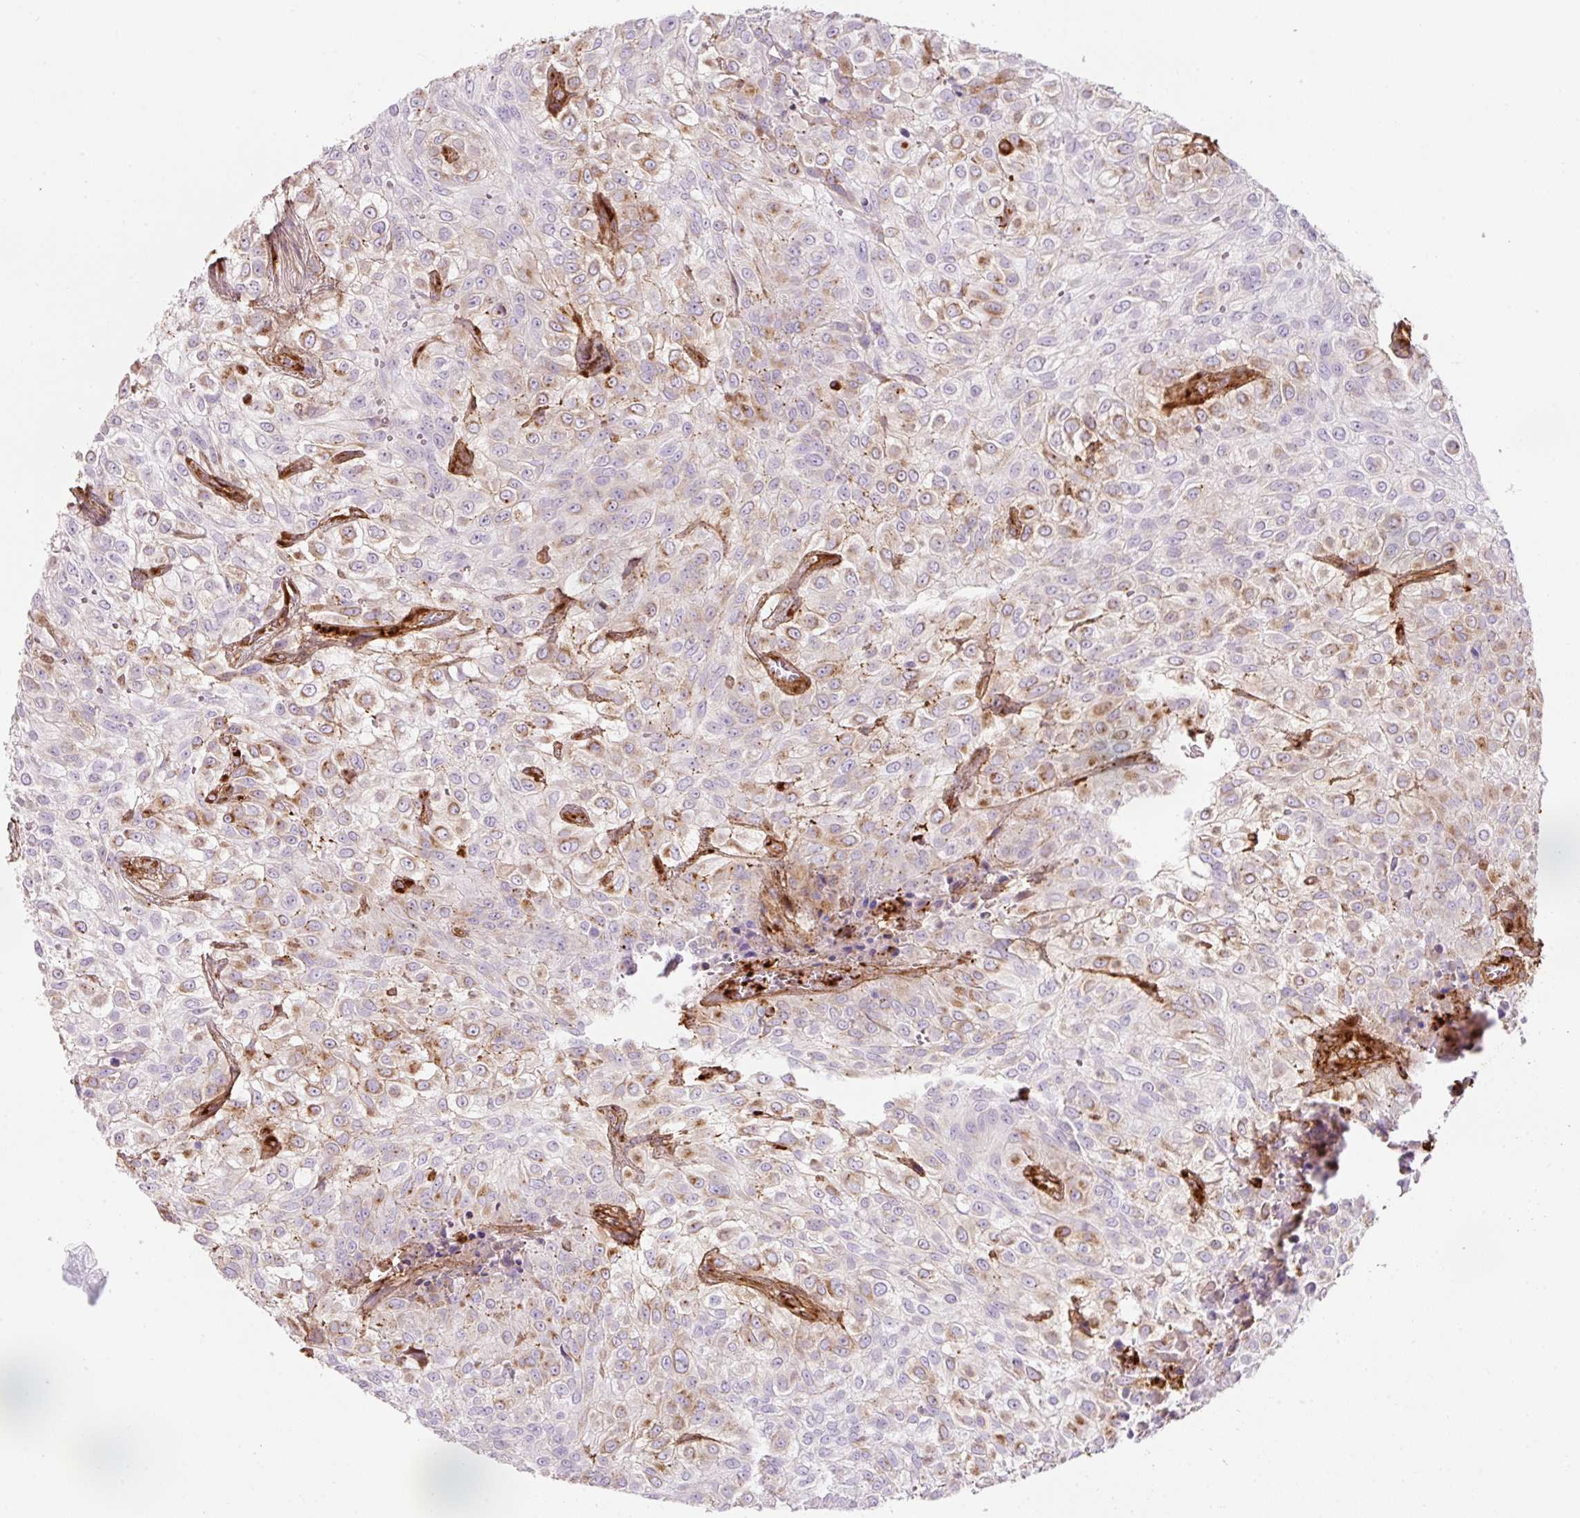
{"staining": {"intensity": "weak", "quantity": "25%-75%", "location": "cytoplasmic/membranous"}, "tissue": "urothelial cancer", "cell_type": "Tumor cells", "image_type": "cancer", "snomed": [{"axis": "morphology", "description": "Urothelial carcinoma, High grade"}, {"axis": "topography", "description": "Urinary bladder"}], "caption": "Urothelial cancer stained for a protein exhibits weak cytoplasmic/membranous positivity in tumor cells.", "gene": "LOXL4", "patient": {"sex": "male", "age": 56}}